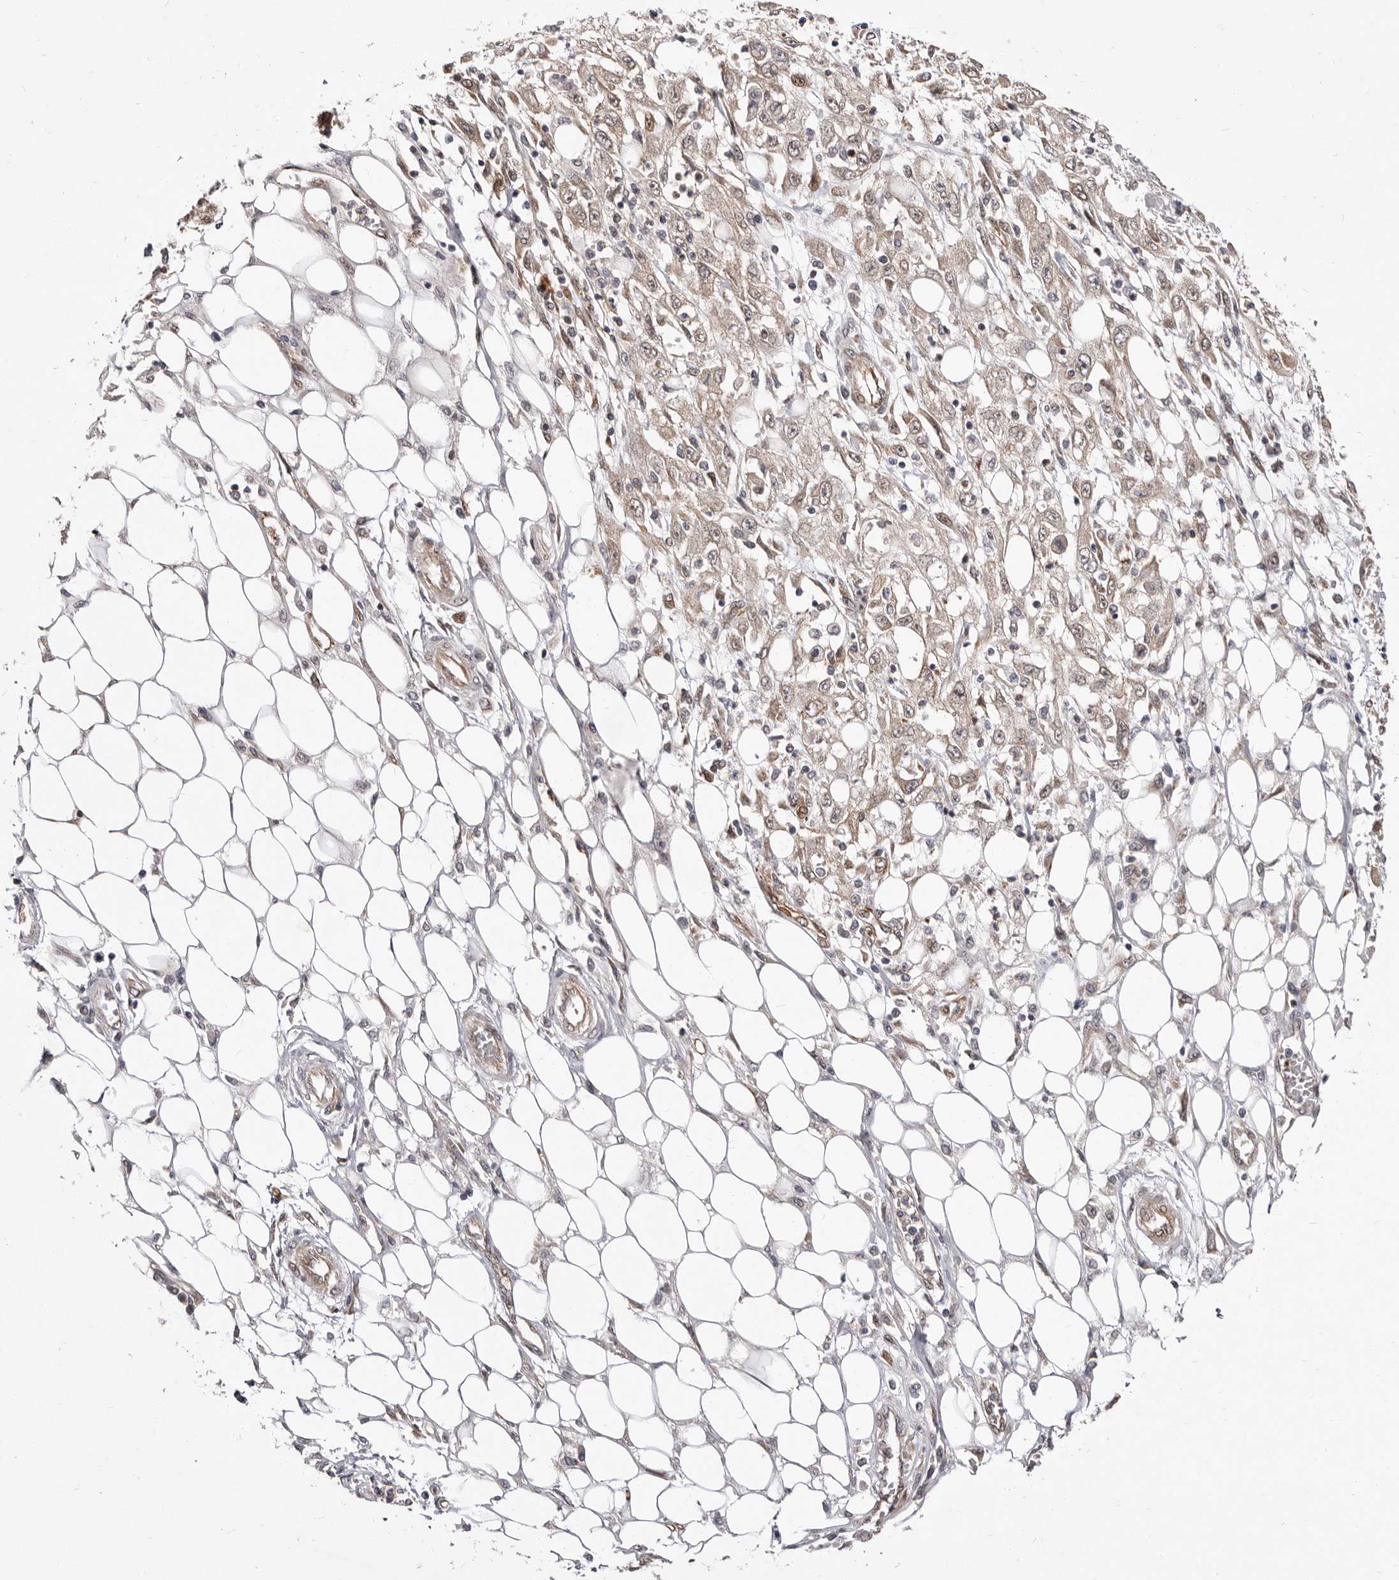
{"staining": {"intensity": "moderate", "quantity": ">75%", "location": "cytoplasmic/membranous"}, "tissue": "skin cancer", "cell_type": "Tumor cells", "image_type": "cancer", "snomed": [{"axis": "morphology", "description": "Squamous cell carcinoma, NOS"}, {"axis": "morphology", "description": "Squamous cell carcinoma, metastatic, NOS"}, {"axis": "topography", "description": "Skin"}, {"axis": "topography", "description": "Lymph node"}], "caption": "This micrograph displays skin cancer stained with IHC to label a protein in brown. The cytoplasmic/membranous of tumor cells show moderate positivity for the protein. Nuclei are counter-stained blue.", "gene": "GLRX3", "patient": {"sex": "male", "age": 75}}